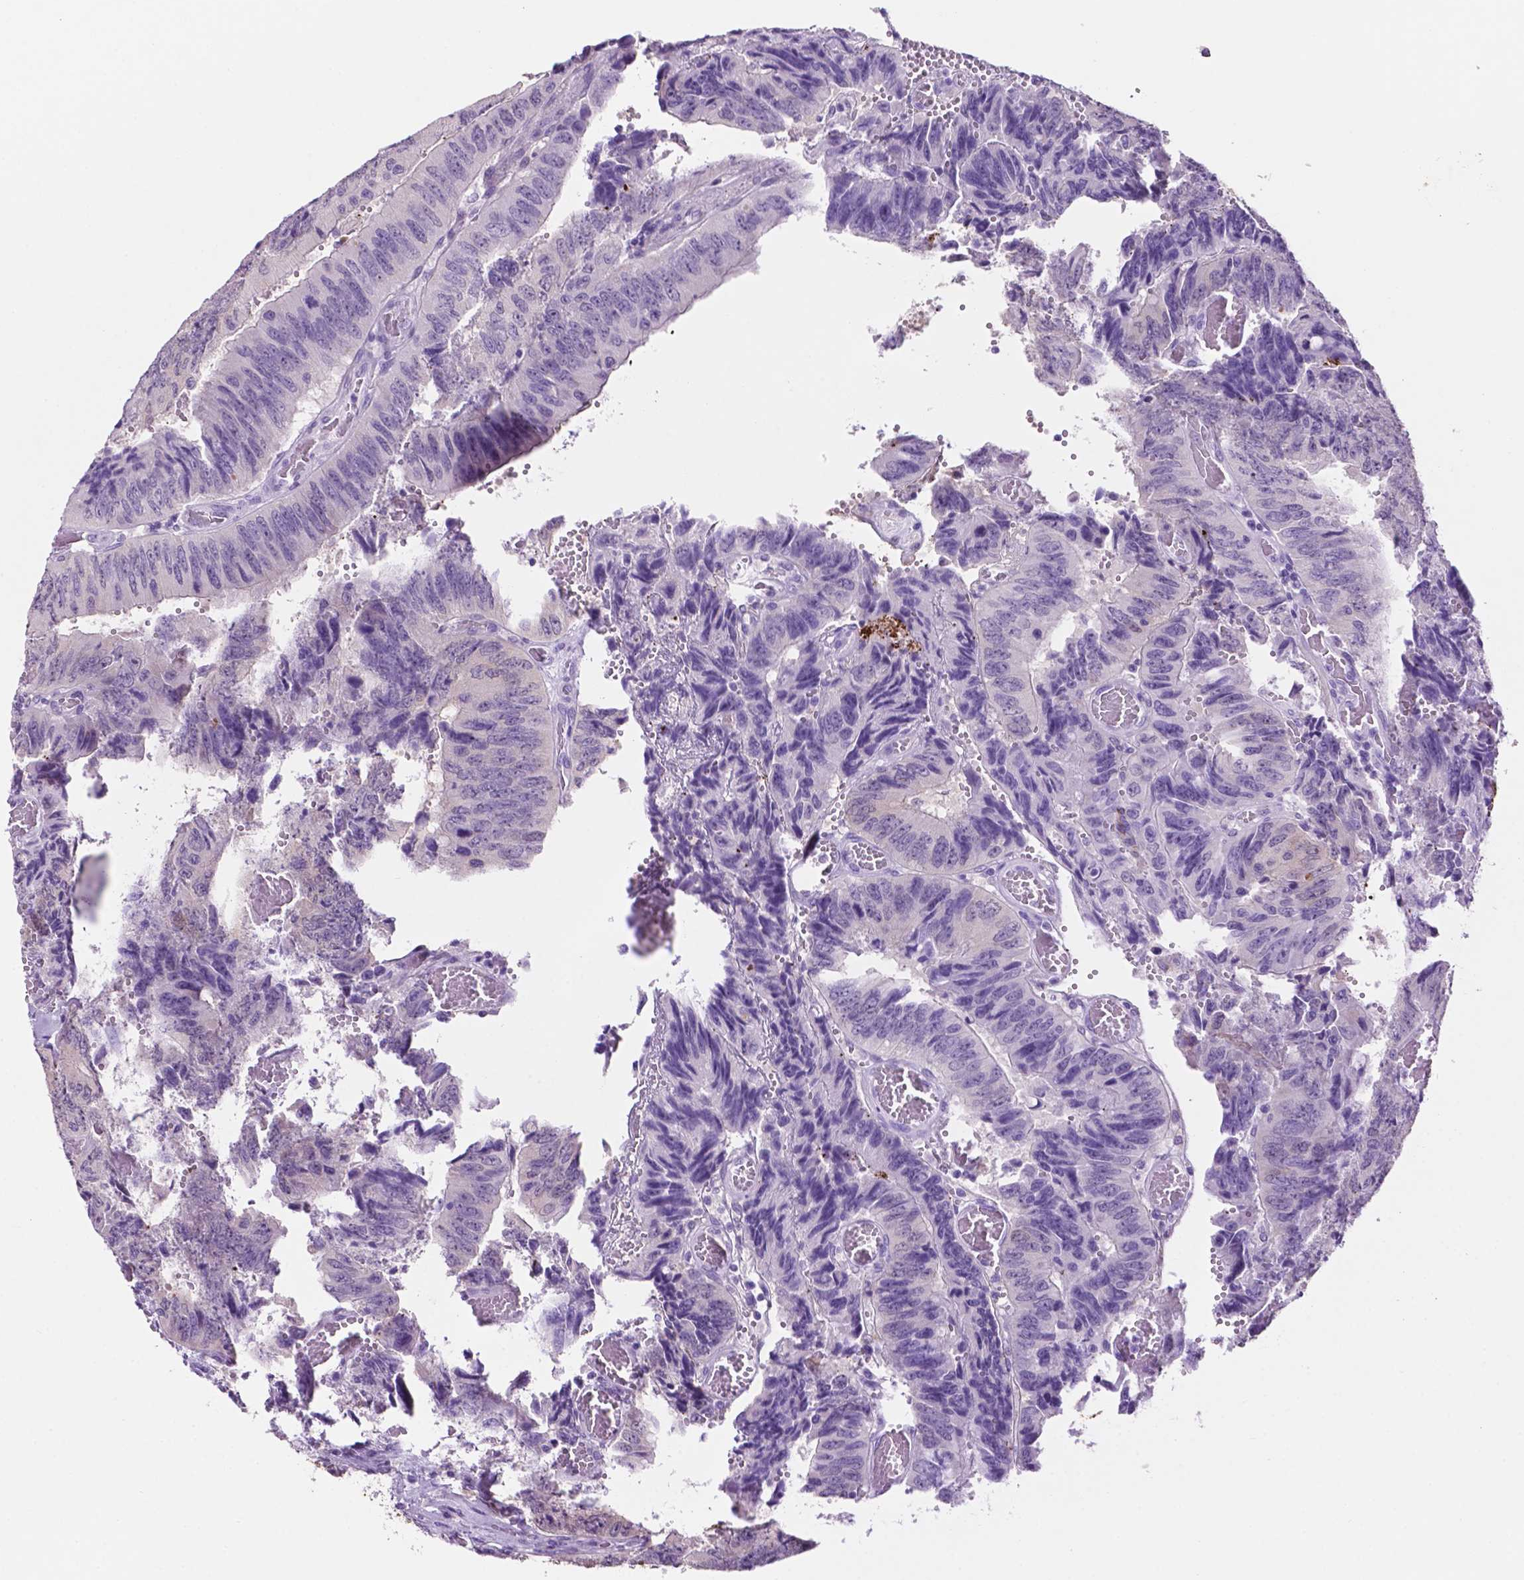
{"staining": {"intensity": "negative", "quantity": "none", "location": "none"}, "tissue": "colorectal cancer", "cell_type": "Tumor cells", "image_type": "cancer", "snomed": [{"axis": "morphology", "description": "Adenocarcinoma, NOS"}, {"axis": "topography", "description": "Colon"}], "caption": "This is an immunohistochemistry photomicrograph of human colorectal adenocarcinoma. There is no expression in tumor cells.", "gene": "PHGR1", "patient": {"sex": "female", "age": 84}}